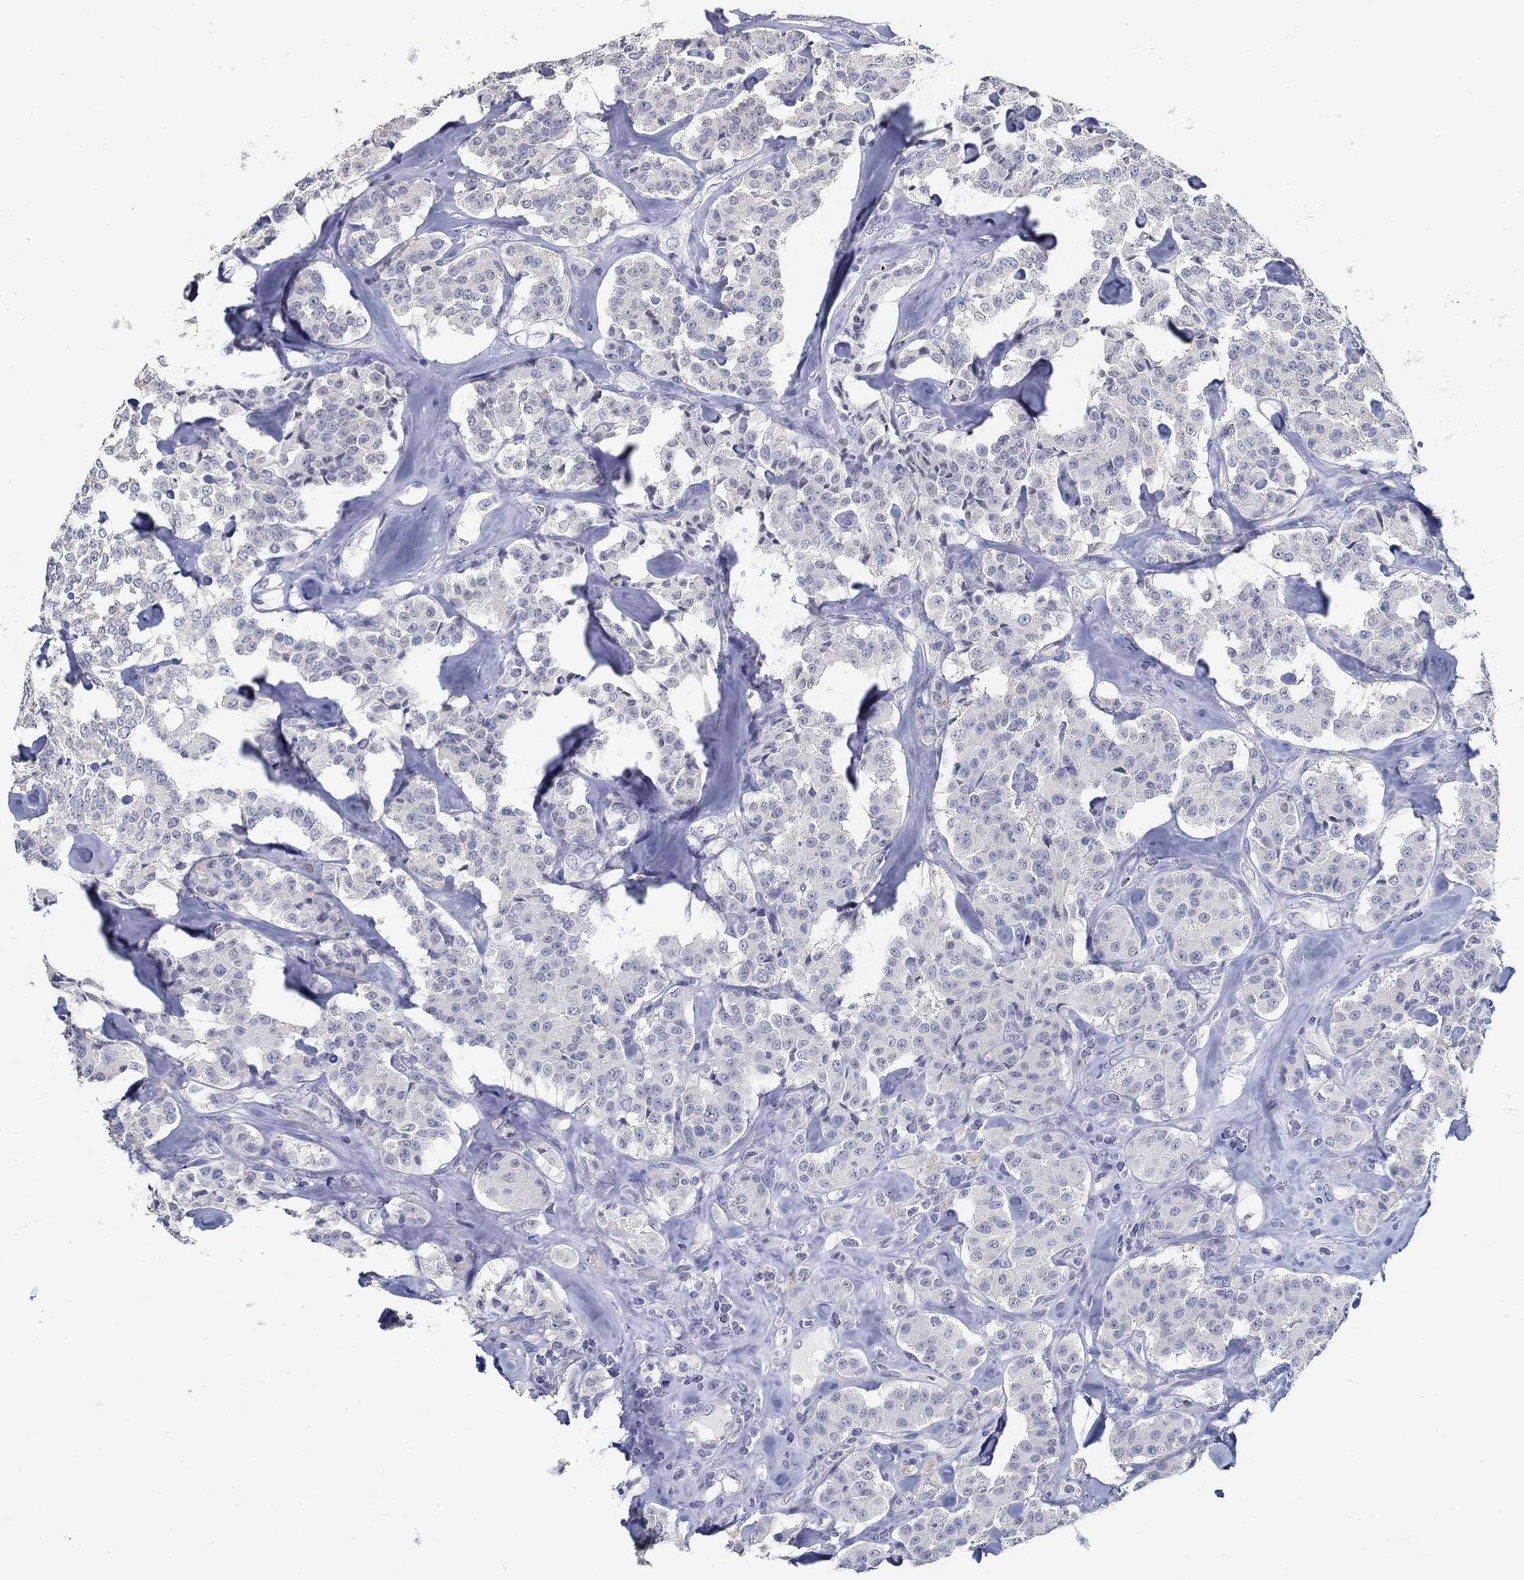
{"staining": {"intensity": "negative", "quantity": "none", "location": "none"}, "tissue": "carcinoid", "cell_type": "Tumor cells", "image_type": "cancer", "snomed": [{"axis": "morphology", "description": "Carcinoid, malignant, NOS"}, {"axis": "topography", "description": "Pancreas"}], "caption": "Tumor cells show no significant protein expression in malignant carcinoid.", "gene": "USP29", "patient": {"sex": "male", "age": 41}}